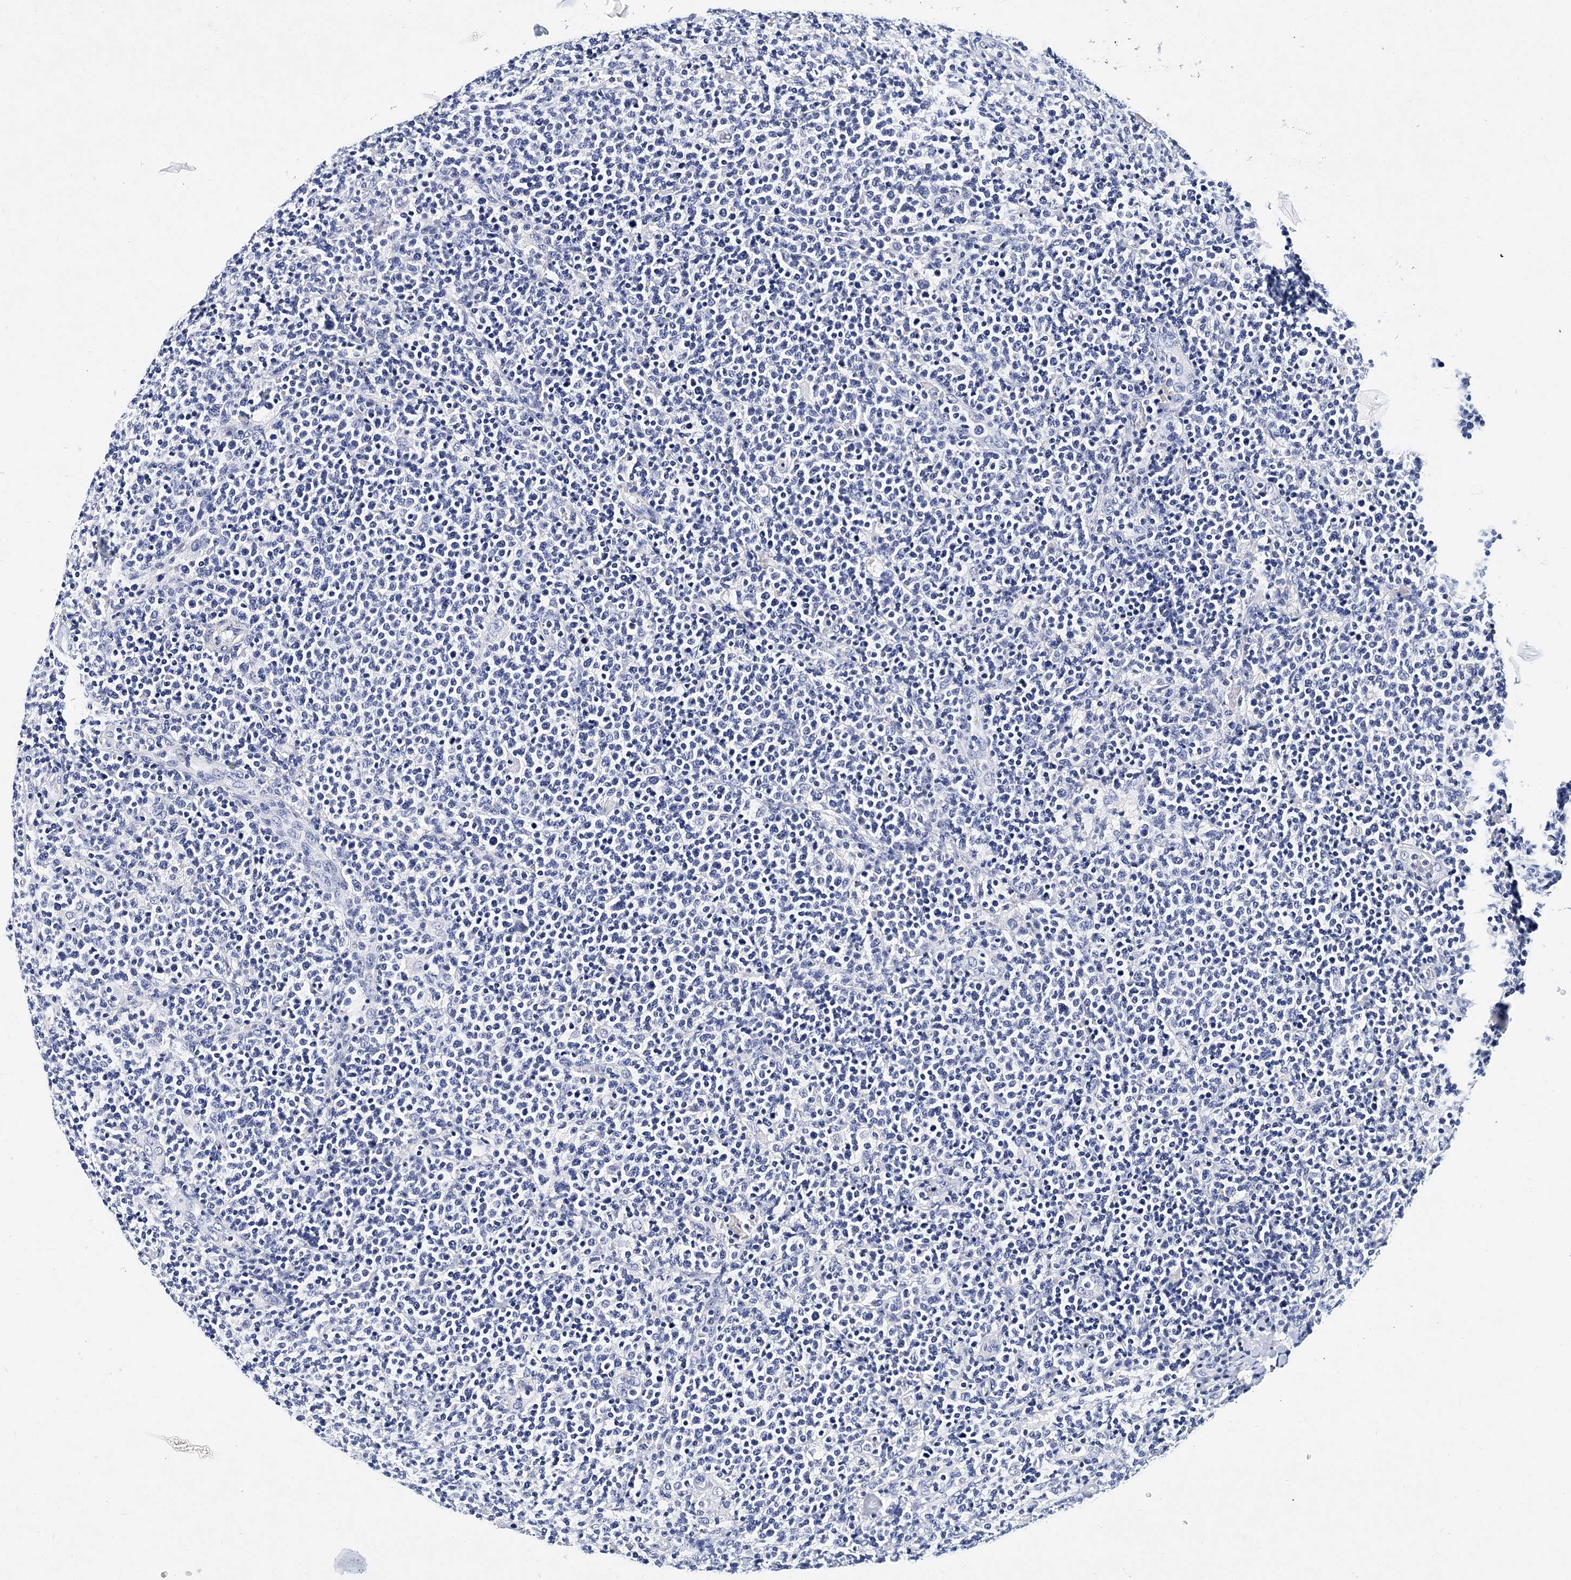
{"staining": {"intensity": "negative", "quantity": "none", "location": "none"}, "tissue": "lymphoma", "cell_type": "Tumor cells", "image_type": "cancer", "snomed": [{"axis": "morphology", "description": "Malignant lymphoma, non-Hodgkin's type, High grade"}, {"axis": "topography", "description": "Lymph node"}], "caption": "Protein analysis of lymphoma demonstrates no significant staining in tumor cells. (Brightfield microscopy of DAB immunohistochemistry (IHC) at high magnification).", "gene": "ITGA2B", "patient": {"sex": "male", "age": 61}}